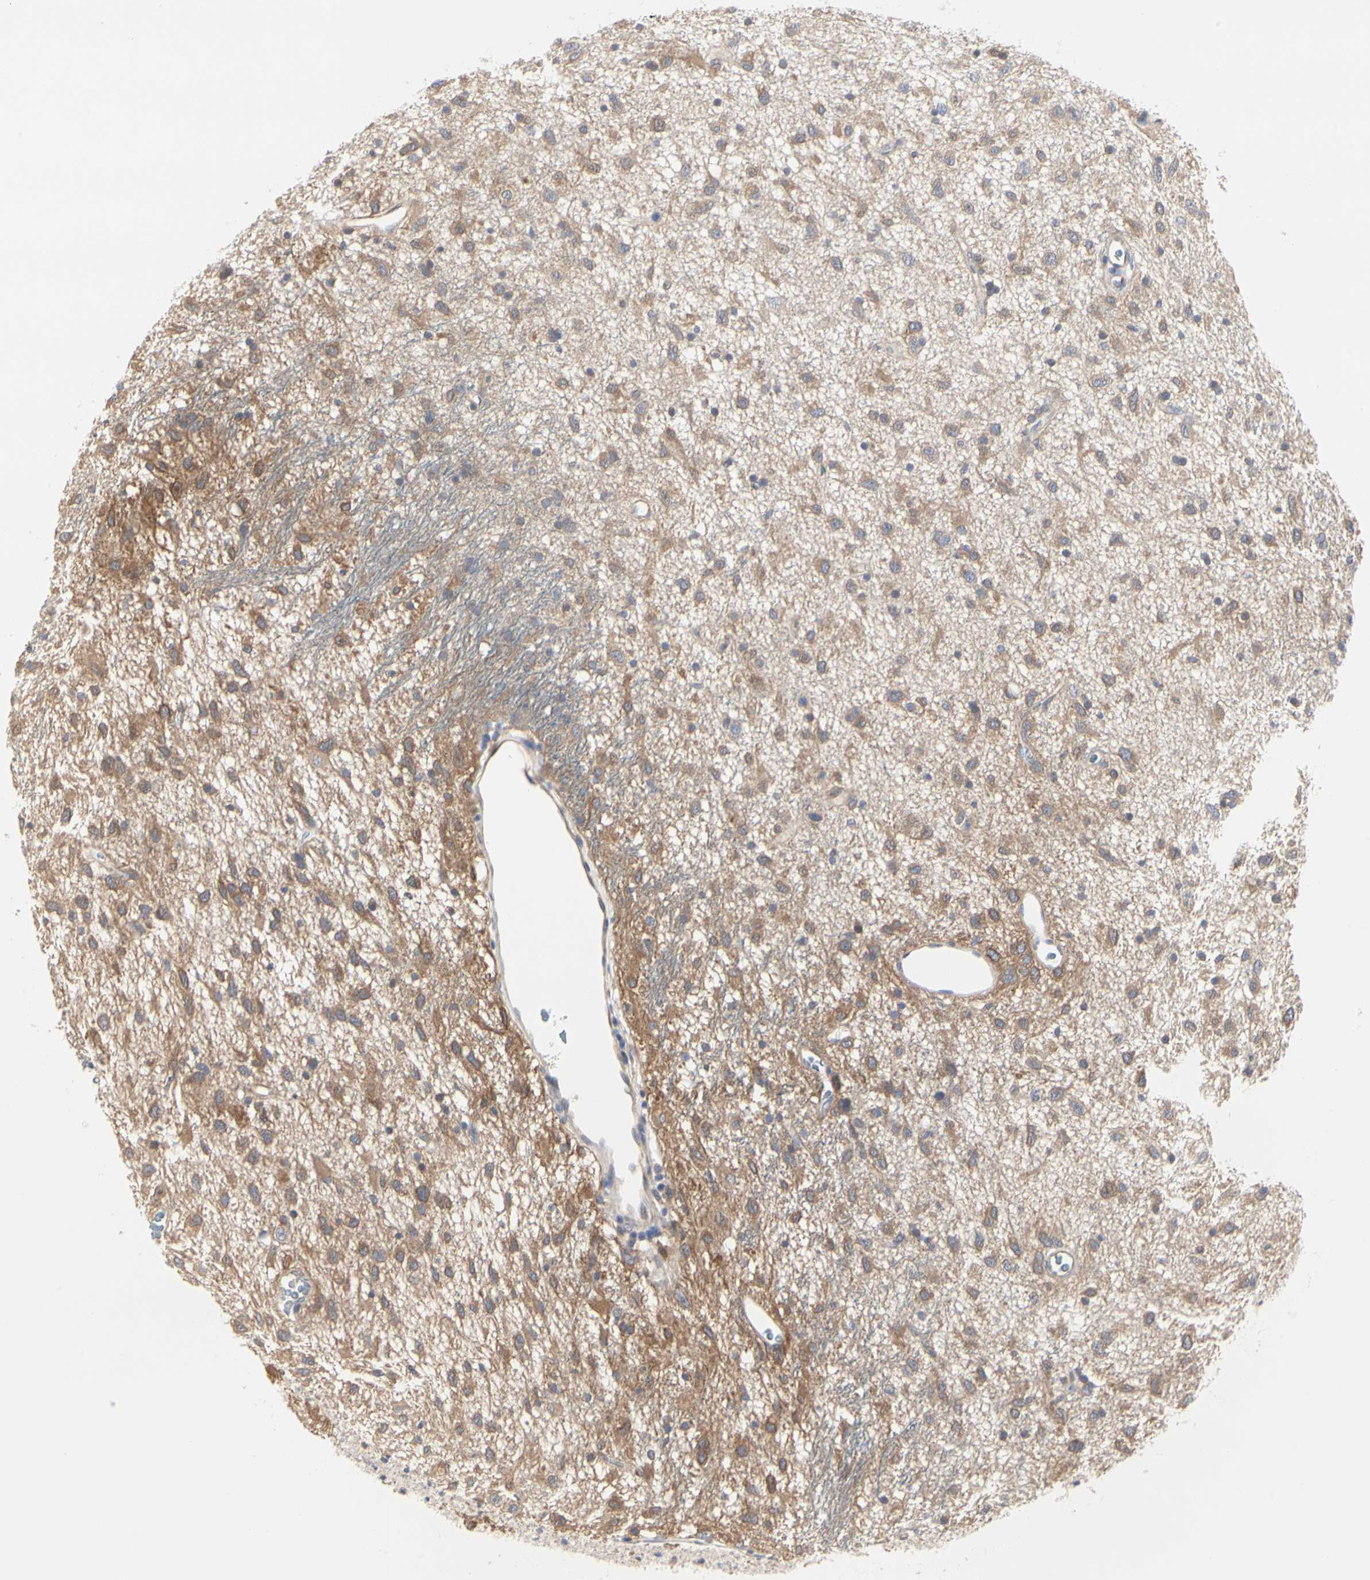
{"staining": {"intensity": "moderate", "quantity": ">75%", "location": "cytoplasmic/membranous"}, "tissue": "glioma", "cell_type": "Tumor cells", "image_type": "cancer", "snomed": [{"axis": "morphology", "description": "Glioma, malignant, Low grade"}, {"axis": "topography", "description": "Brain"}], "caption": "Immunohistochemistry micrograph of neoplastic tissue: human malignant glioma (low-grade) stained using immunohistochemistry (IHC) demonstrates medium levels of moderate protein expression localized specifically in the cytoplasmic/membranous of tumor cells, appearing as a cytoplasmic/membranous brown color.", "gene": "C3orf52", "patient": {"sex": "male", "age": 77}}